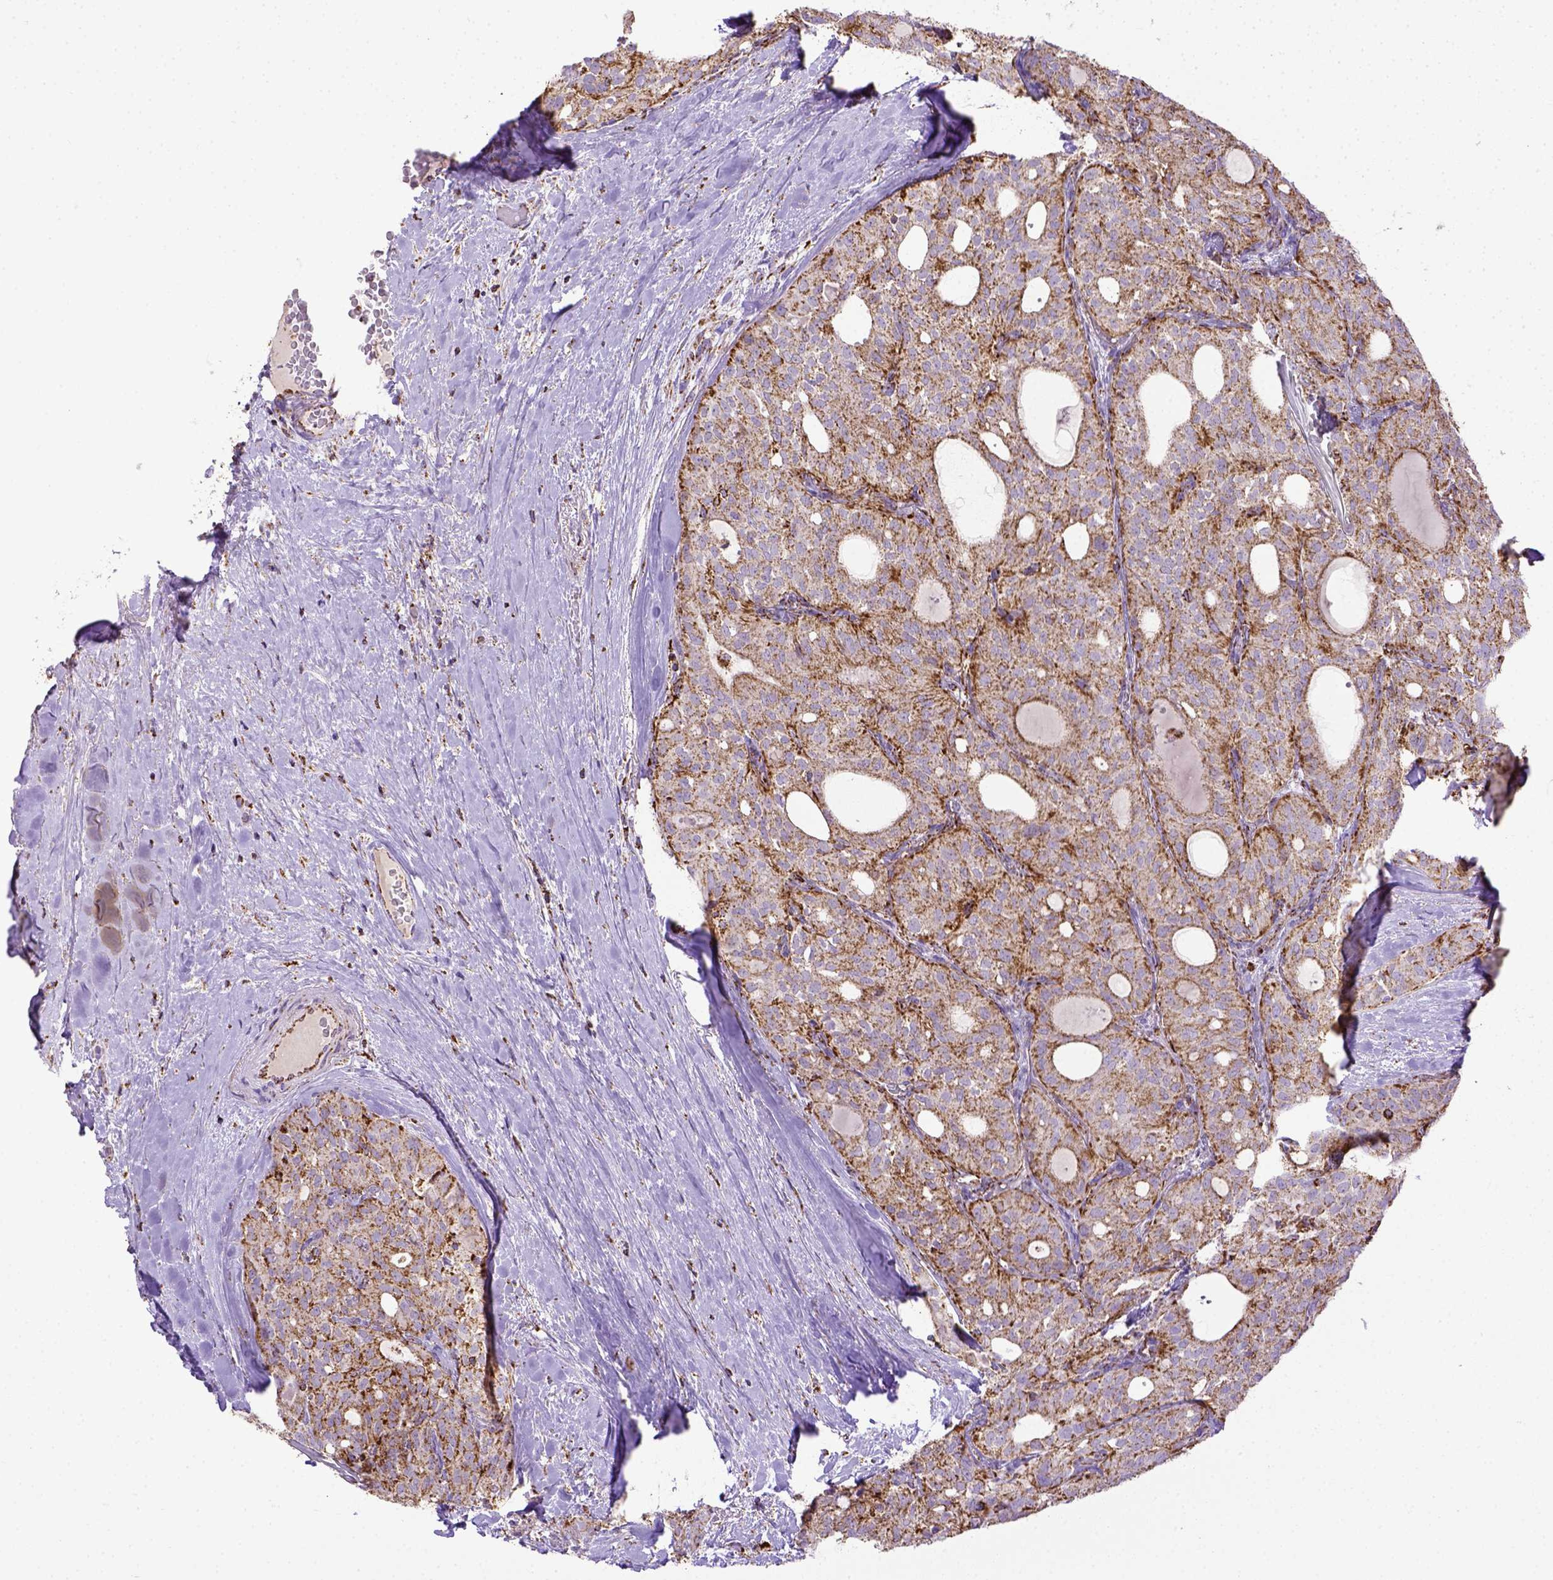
{"staining": {"intensity": "moderate", "quantity": ">75%", "location": "cytoplasmic/membranous"}, "tissue": "thyroid cancer", "cell_type": "Tumor cells", "image_type": "cancer", "snomed": [{"axis": "morphology", "description": "Follicular adenoma carcinoma, NOS"}, {"axis": "topography", "description": "Thyroid gland"}], "caption": "Immunohistochemistry (IHC) (DAB (3,3'-diaminobenzidine)) staining of thyroid cancer (follicular adenoma carcinoma) reveals moderate cytoplasmic/membranous protein positivity in about >75% of tumor cells.", "gene": "MT-CO1", "patient": {"sex": "male", "age": 75}}